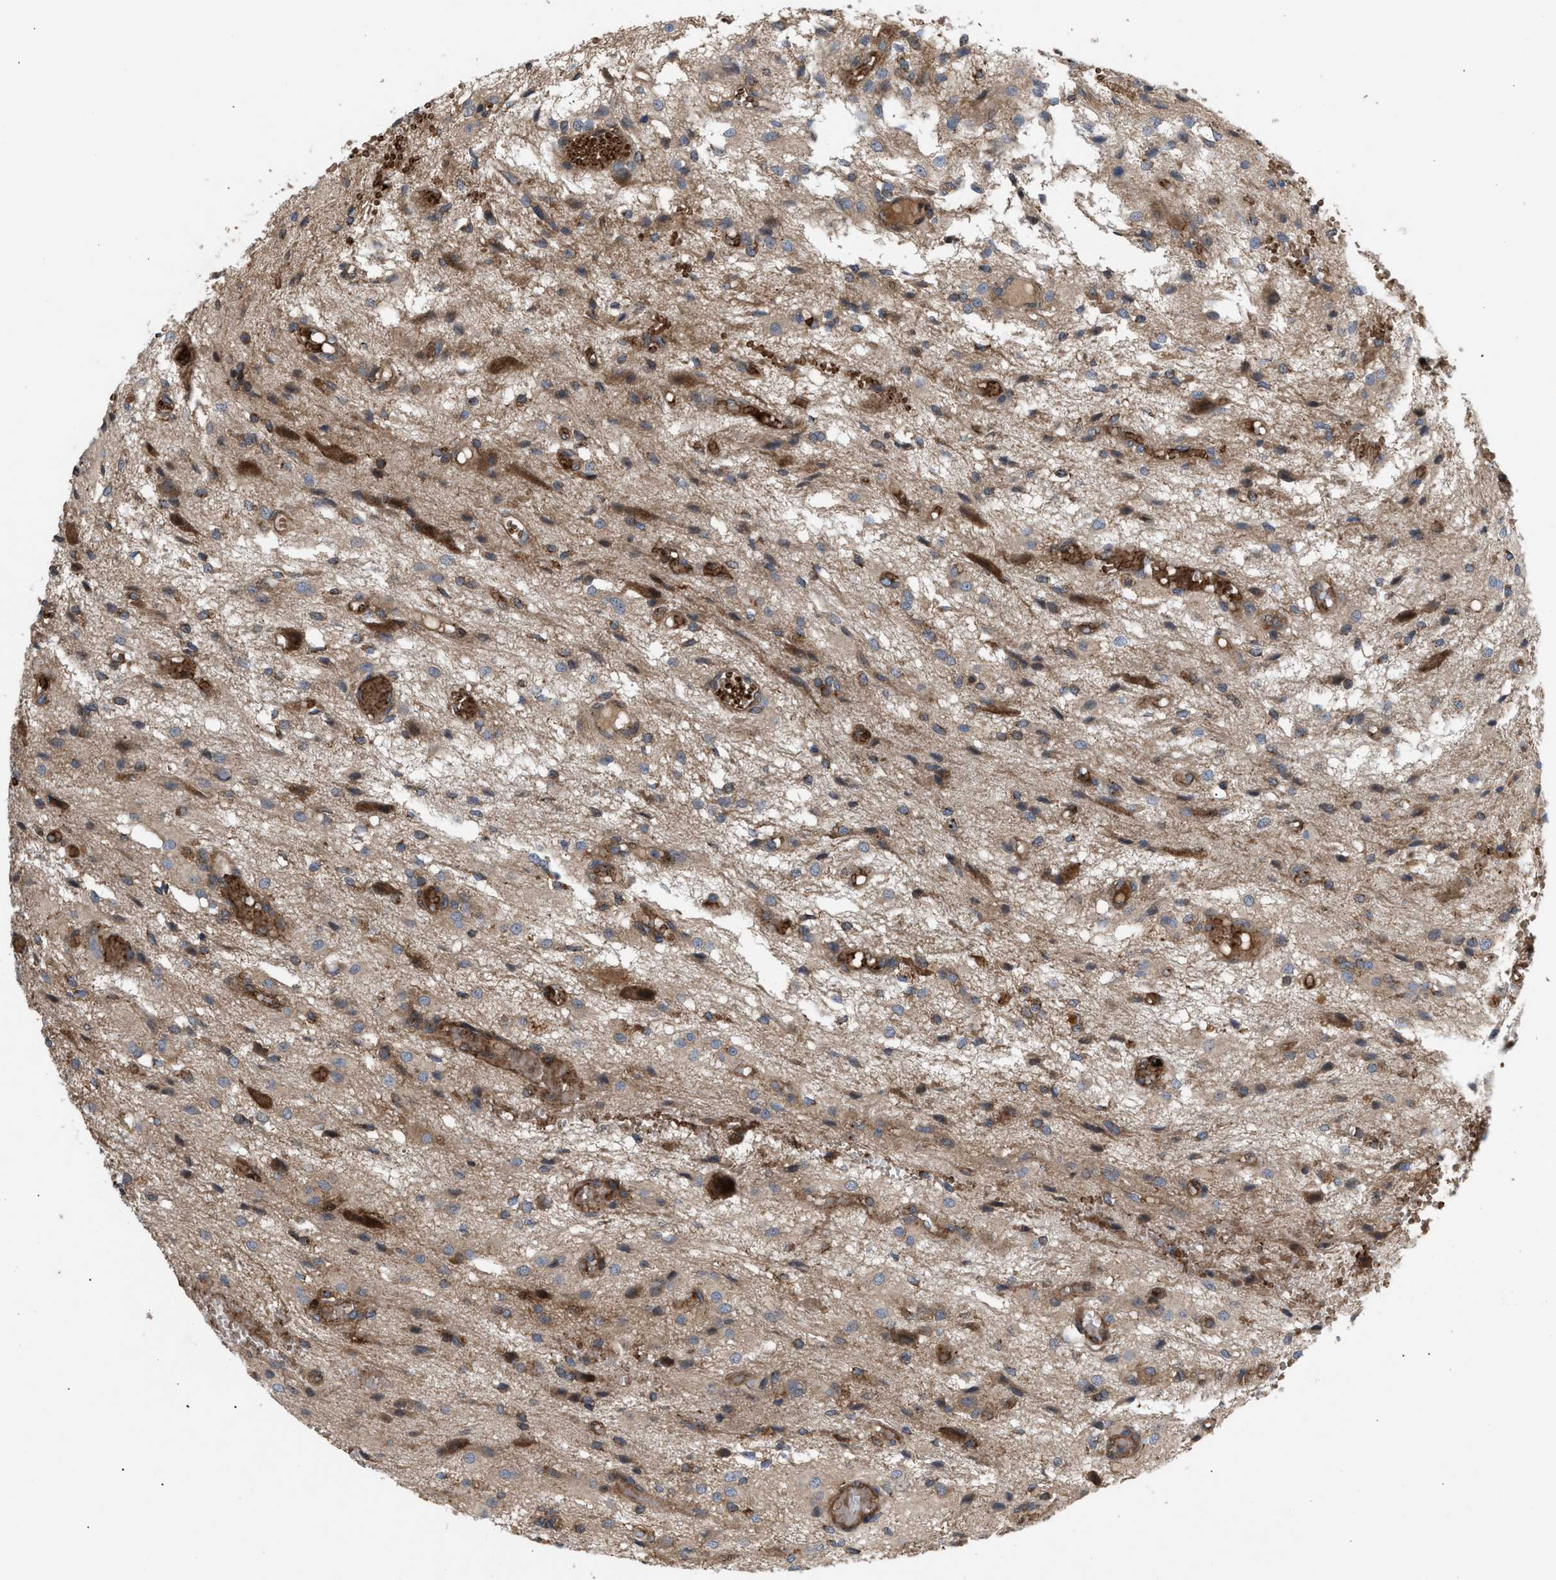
{"staining": {"intensity": "moderate", "quantity": "<25%", "location": "cytoplasmic/membranous"}, "tissue": "glioma", "cell_type": "Tumor cells", "image_type": "cancer", "snomed": [{"axis": "morphology", "description": "Glioma, malignant, High grade"}, {"axis": "topography", "description": "Brain"}], "caption": "Approximately <25% of tumor cells in human high-grade glioma (malignant) demonstrate moderate cytoplasmic/membranous protein staining as visualized by brown immunohistochemical staining.", "gene": "GCC1", "patient": {"sex": "female", "age": 59}}